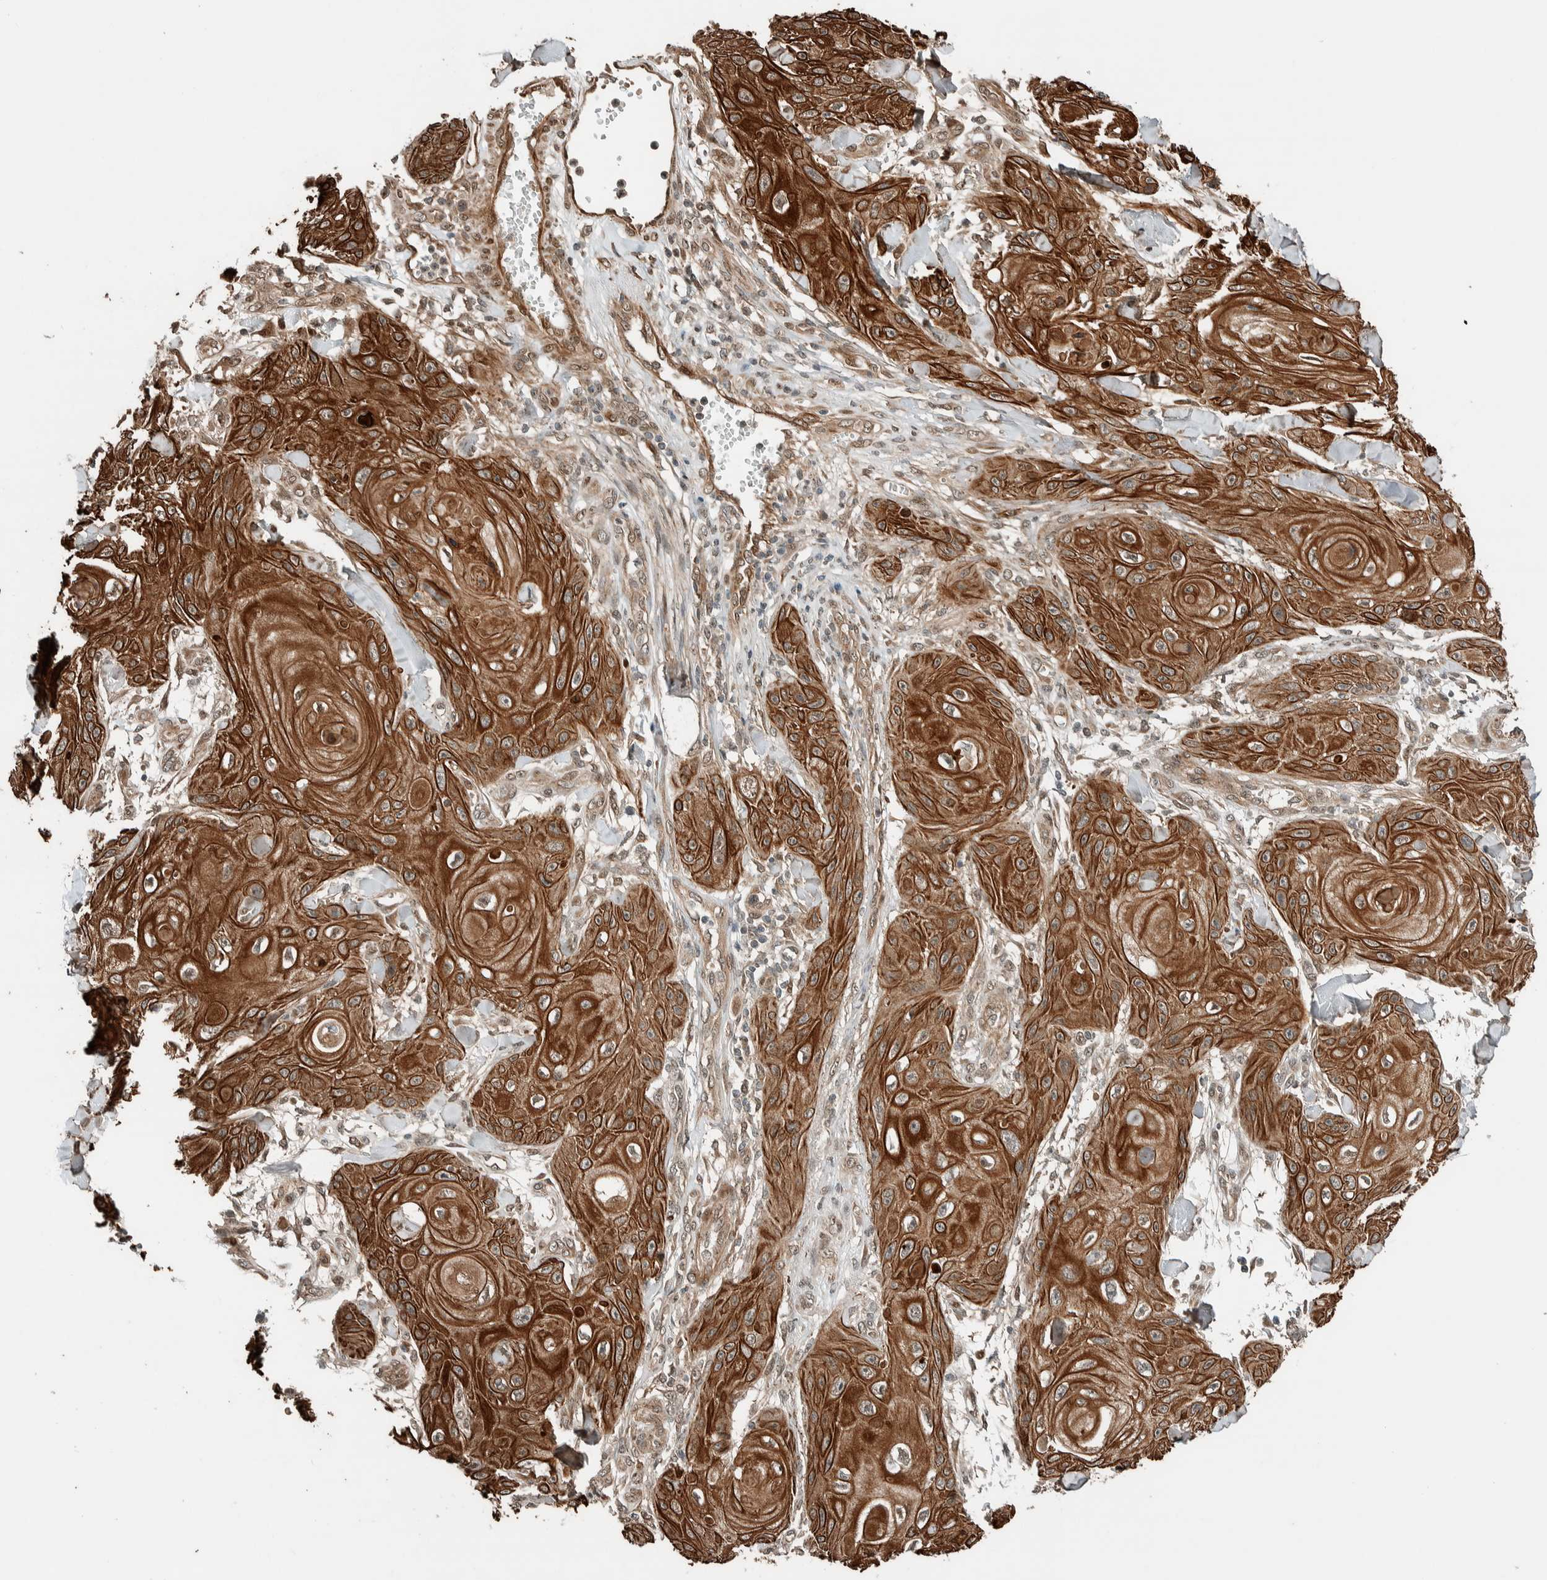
{"staining": {"intensity": "strong", "quantity": ">75%", "location": "cytoplasmic/membranous"}, "tissue": "skin cancer", "cell_type": "Tumor cells", "image_type": "cancer", "snomed": [{"axis": "morphology", "description": "Squamous cell carcinoma, NOS"}, {"axis": "topography", "description": "Skin"}], "caption": "Skin cancer (squamous cell carcinoma) stained with a protein marker demonstrates strong staining in tumor cells.", "gene": "STXBP4", "patient": {"sex": "male", "age": 74}}